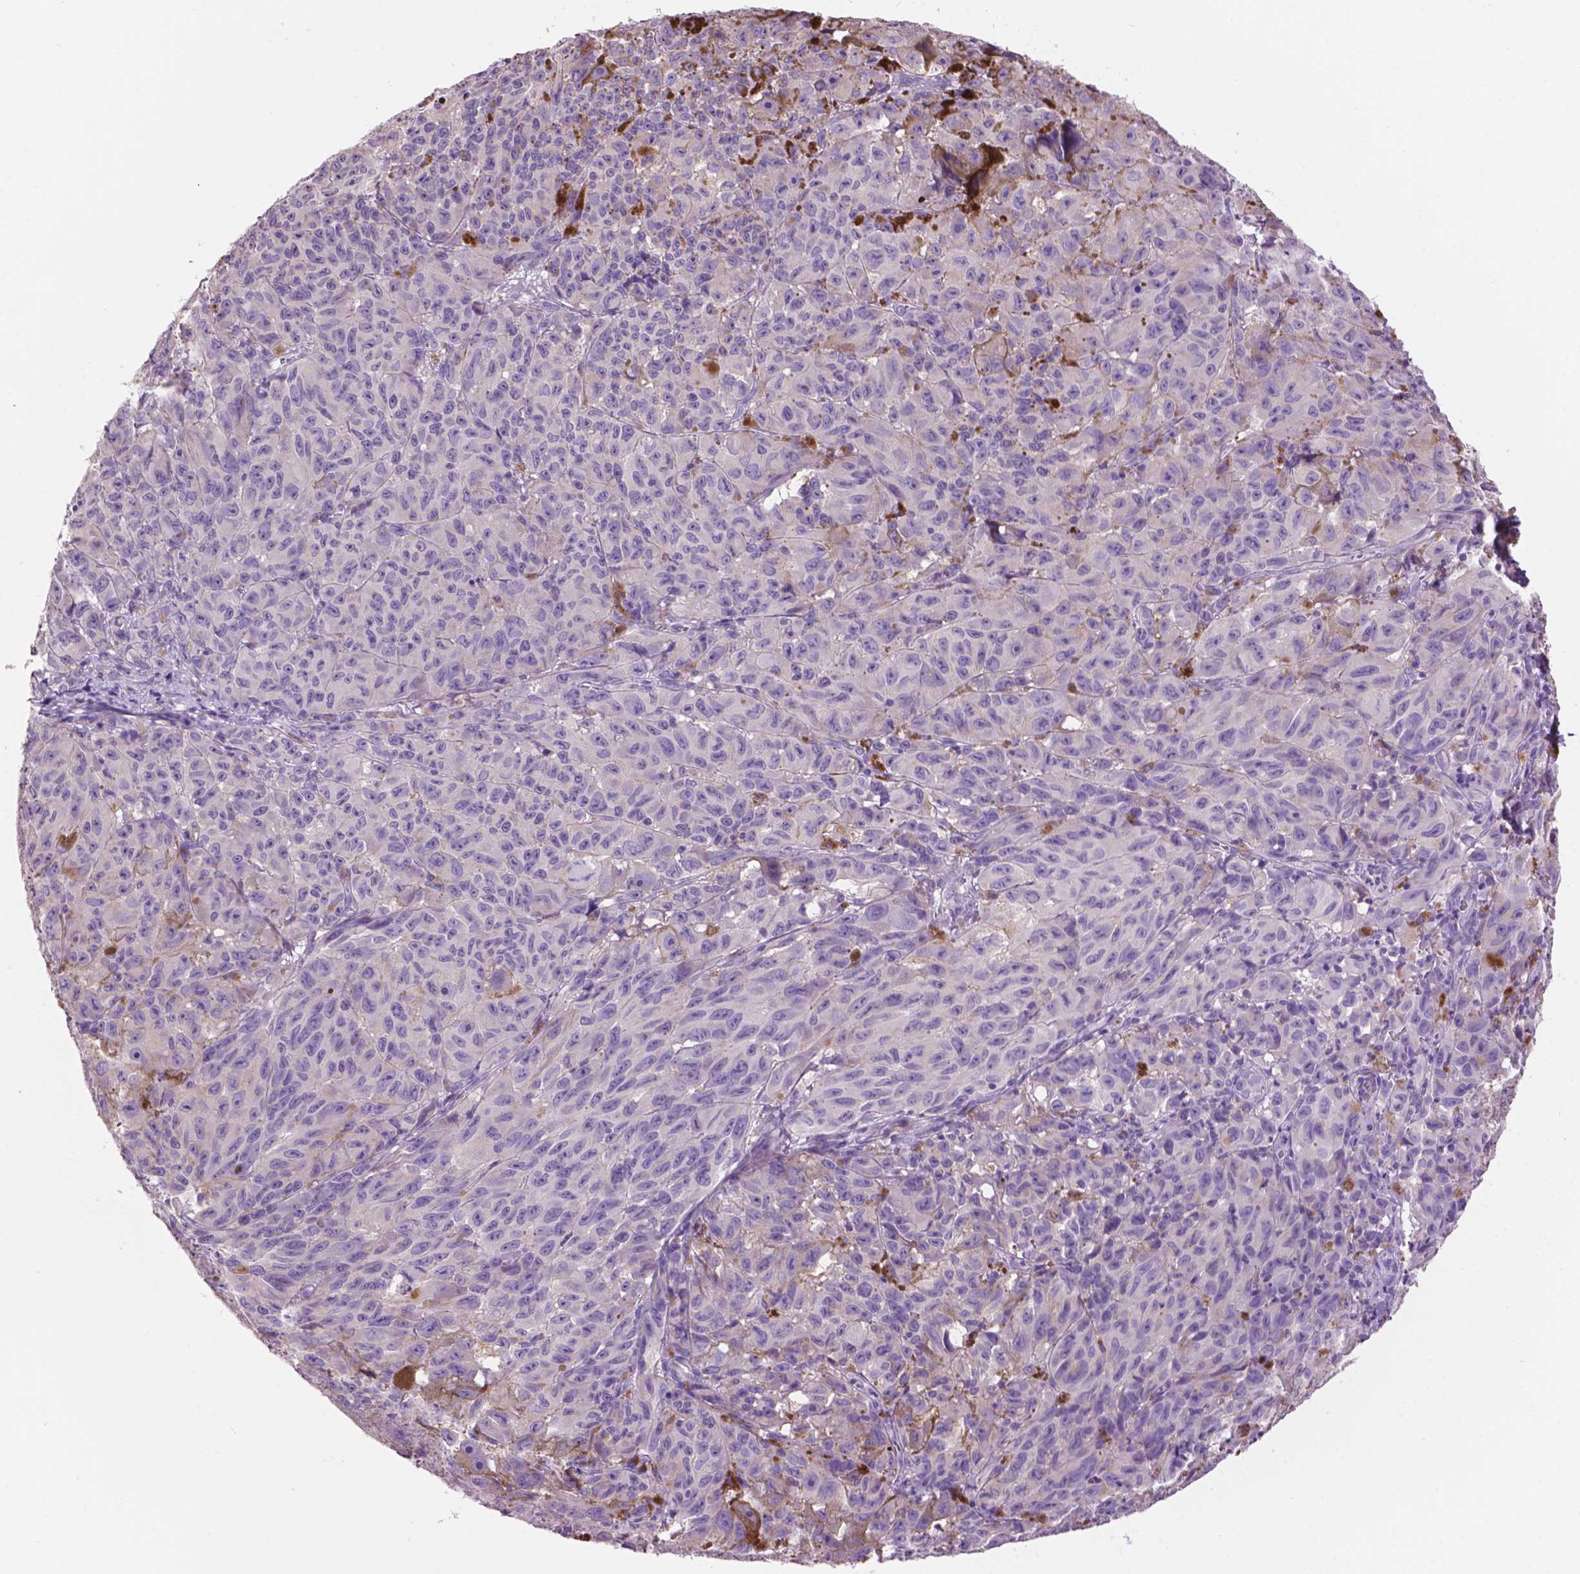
{"staining": {"intensity": "negative", "quantity": "none", "location": "none"}, "tissue": "melanoma", "cell_type": "Tumor cells", "image_type": "cancer", "snomed": [{"axis": "morphology", "description": "Malignant melanoma, NOS"}, {"axis": "topography", "description": "Vulva, labia, clitoris and Bartholin´s gland, NO"}], "caption": "High magnification brightfield microscopy of malignant melanoma stained with DAB (brown) and counterstained with hematoxylin (blue): tumor cells show no significant expression.", "gene": "CRYBA4", "patient": {"sex": "female", "age": 75}}